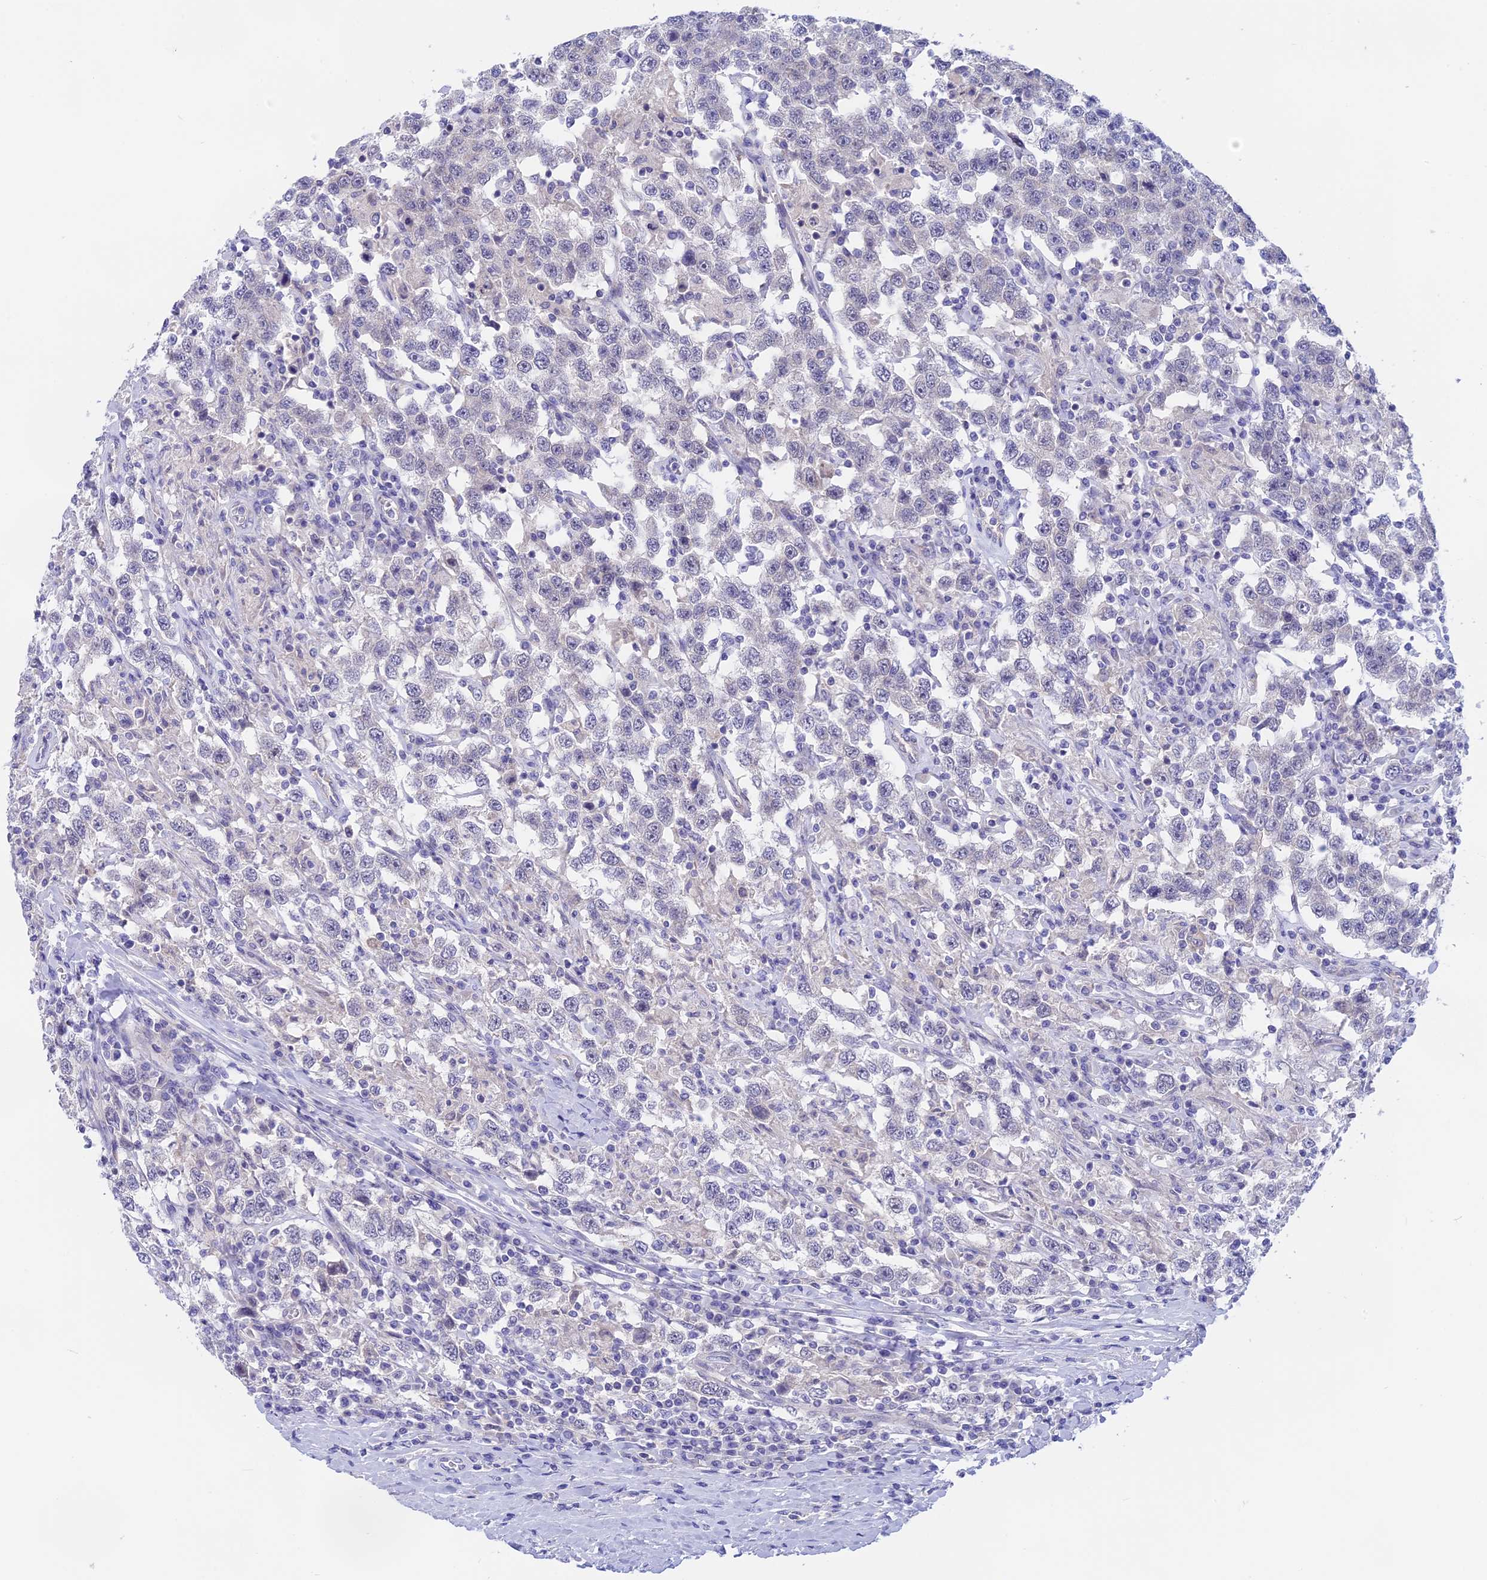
{"staining": {"intensity": "negative", "quantity": "none", "location": "none"}, "tissue": "testis cancer", "cell_type": "Tumor cells", "image_type": "cancer", "snomed": [{"axis": "morphology", "description": "Seminoma, NOS"}, {"axis": "topography", "description": "Testis"}], "caption": "Tumor cells are negative for protein expression in human testis seminoma.", "gene": "GLB1L", "patient": {"sex": "male", "age": 41}}